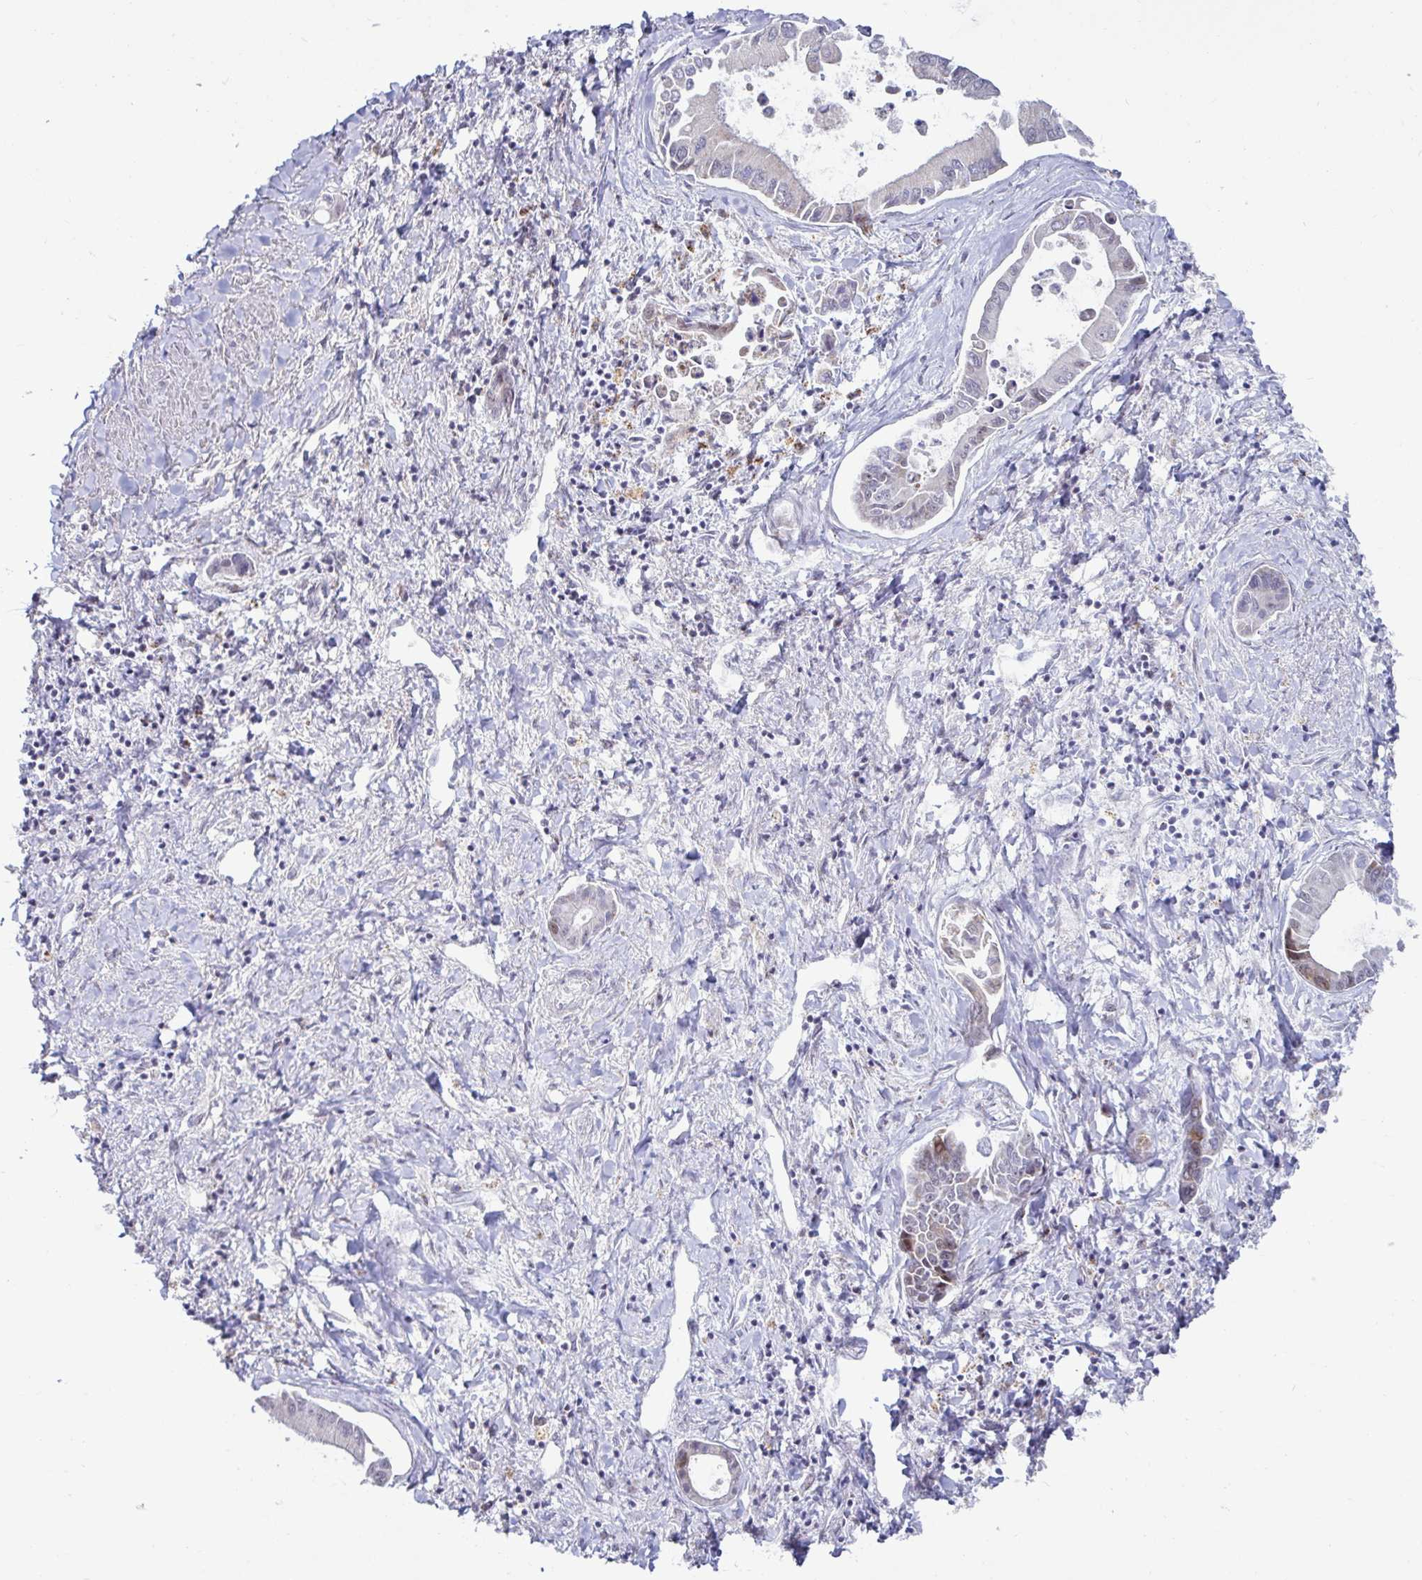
{"staining": {"intensity": "moderate", "quantity": "<25%", "location": "nuclear"}, "tissue": "liver cancer", "cell_type": "Tumor cells", "image_type": "cancer", "snomed": [{"axis": "morphology", "description": "Cholangiocarcinoma"}, {"axis": "topography", "description": "Liver"}], "caption": "DAB immunohistochemical staining of human liver cancer (cholangiocarcinoma) displays moderate nuclear protein expression in about <25% of tumor cells.", "gene": "DZIP1", "patient": {"sex": "male", "age": 66}}